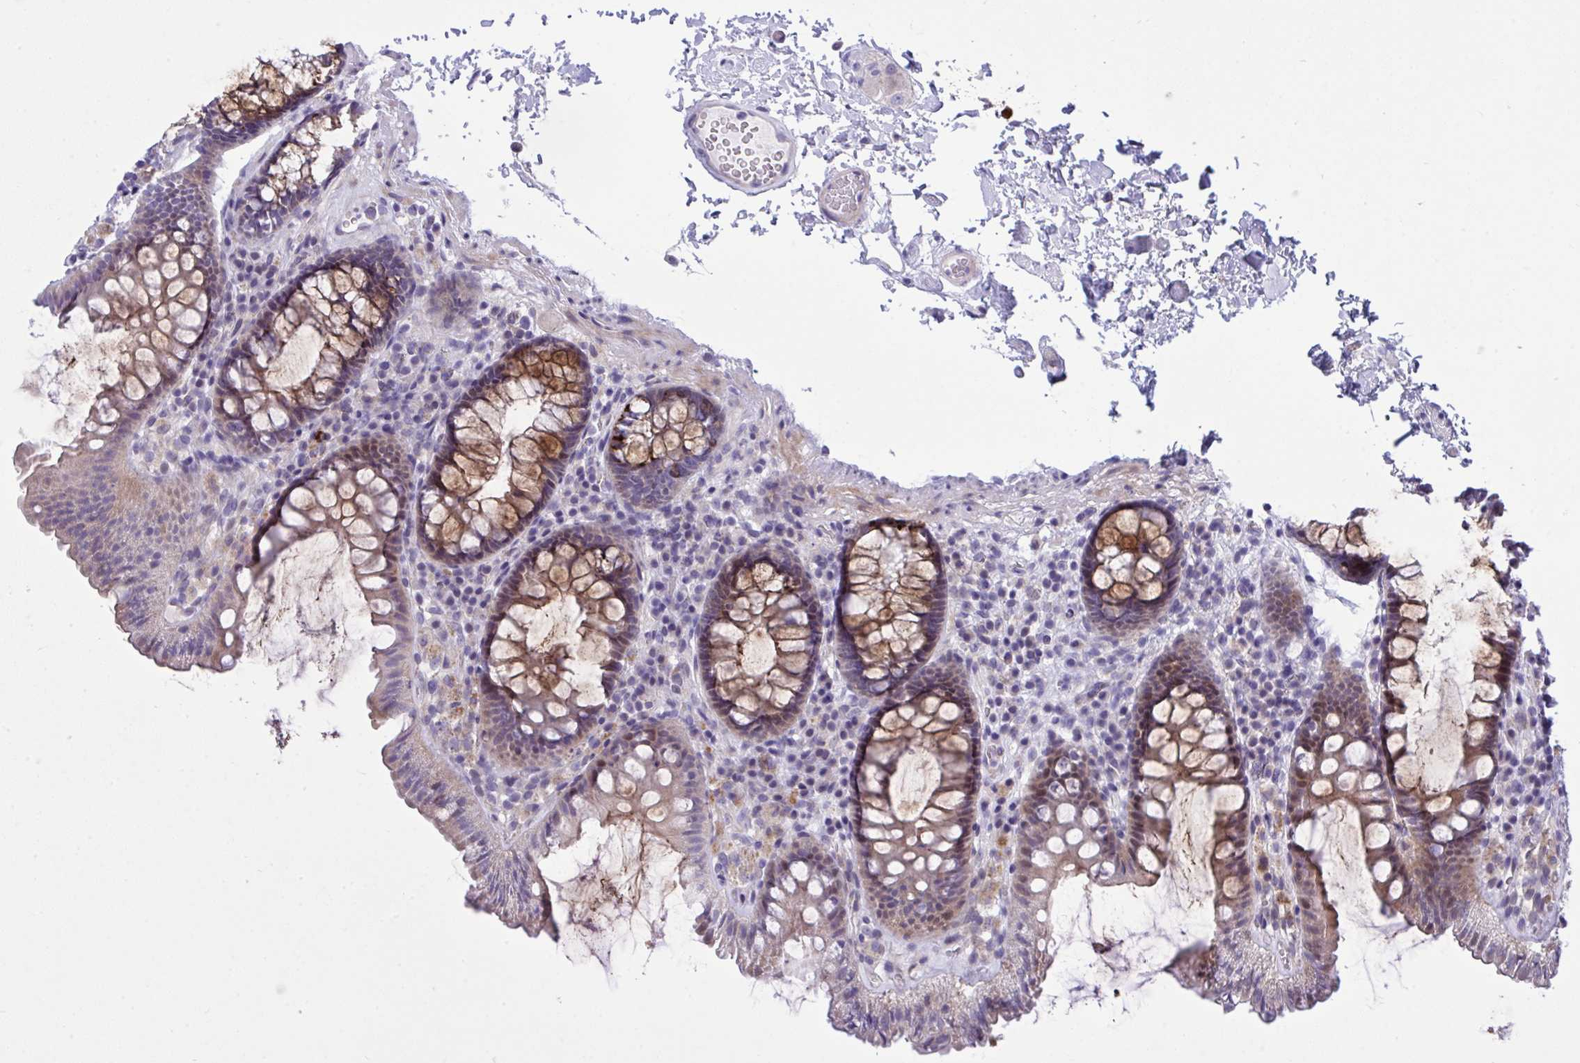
{"staining": {"intensity": "negative", "quantity": "none", "location": "none"}, "tissue": "colon", "cell_type": "Endothelial cells", "image_type": "normal", "snomed": [{"axis": "morphology", "description": "Normal tissue, NOS"}, {"axis": "topography", "description": "Colon"}, {"axis": "topography", "description": "Peripheral nerve tissue"}], "caption": "Immunohistochemical staining of unremarkable colon demonstrates no significant staining in endothelial cells.", "gene": "WDR97", "patient": {"sex": "male", "age": 84}}